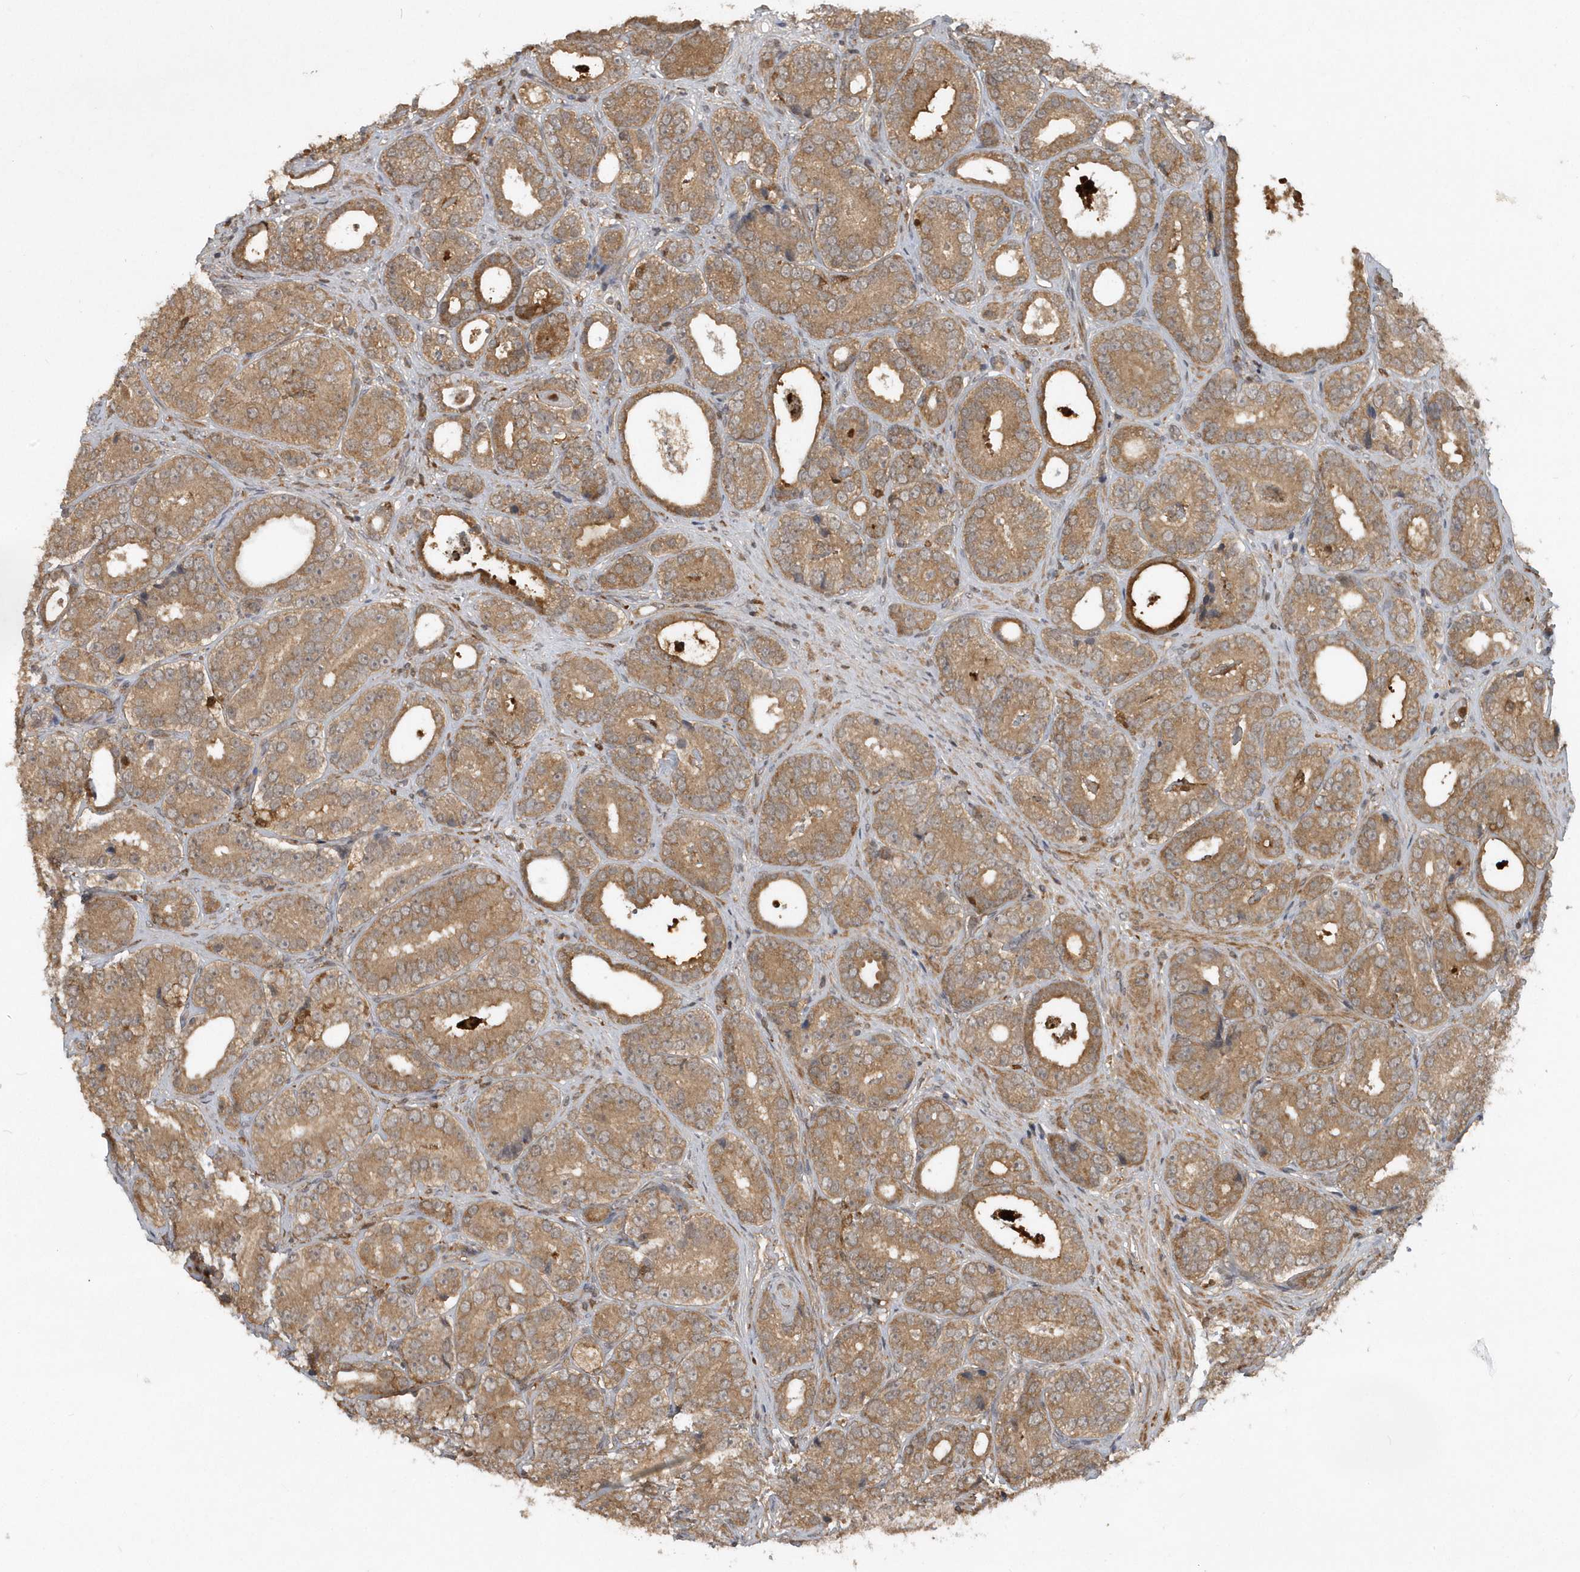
{"staining": {"intensity": "moderate", "quantity": ">75%", "location": "cytoplasmic/membranous"}, "tissue": "prostate cancer", "cell_type": "Tumor cells", "image_type": "cancer", "snomed": [{"axis": "morphology", "description": "Adenocarcinoma, High grade"}, {"axis": "topography", "description": "Prostate"}], "caption": "Immunohistochemistry staining of adenocarcinoma (high-grade) (prostate), which displays medium levels of moderate cytoplasmic/membranous staining in about >75% of tumor cells indicating moderate cytoplasmic/membranous protein expression. The staining was performed using DAB (brown) for protein detection and nuclei were counterstained in hematoxylin (blue).", "gene": "LACC1", "patient": {"sex": "male", "age": 56}}